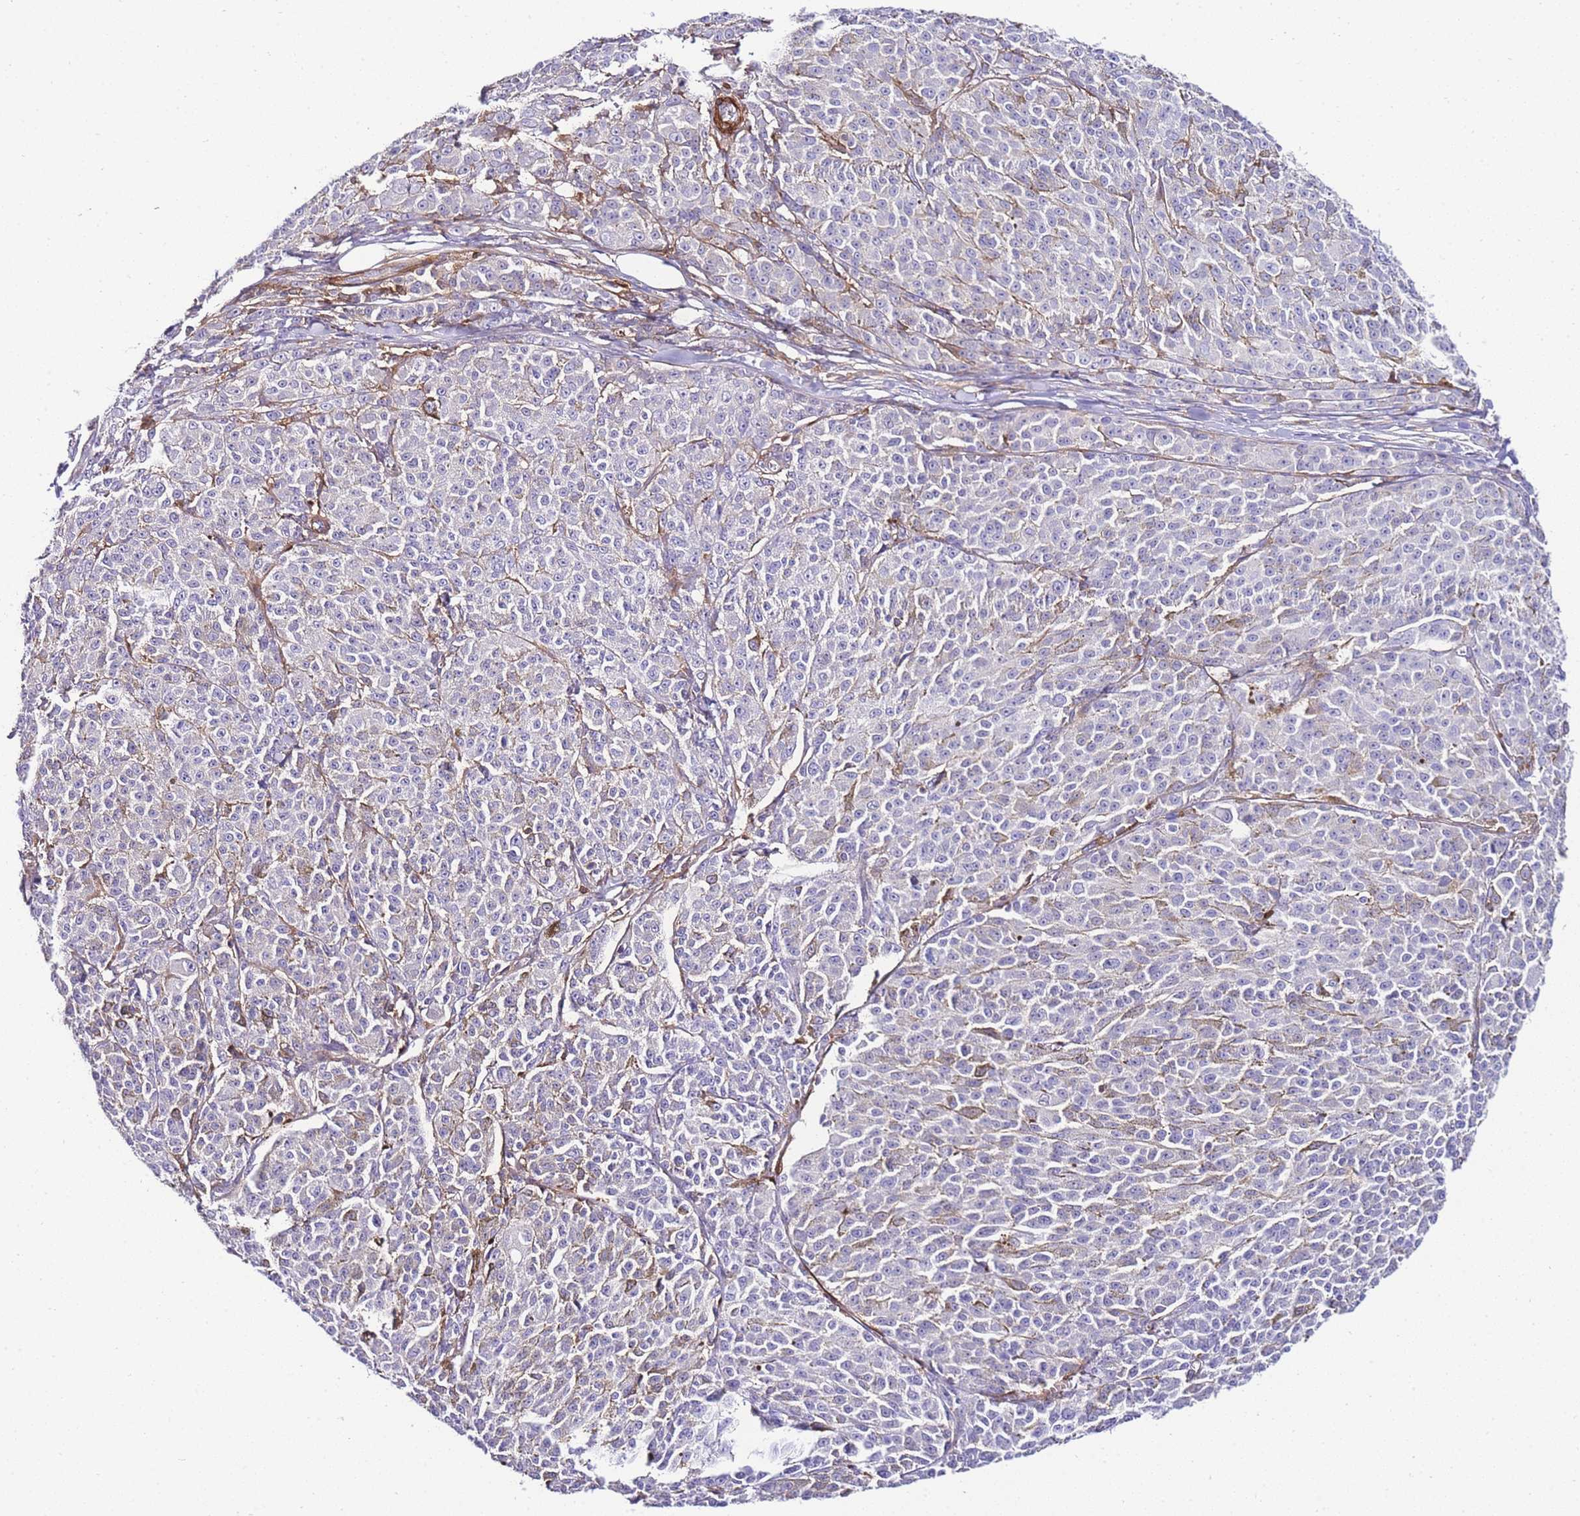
{"staining": {"intensity": "negative", "quantity": "none", "location": "none"}, "tissue": "melanoma", "cell_type": "Tumor cells", "image_type": "cancer", "snomed": [{"axis": "morphology", "description": "Malignant melanoma, NOS"}, {"axis": "topography", "description": "Skin"}], "caption": "This photomicrograph is of melanoma stained with IHC to label a protein in brown with the nuclei are counter-stained blue. There is no expression in tumor cells.", "gene": "FBN3", "patient": {"sex": "female", "age": 52}}